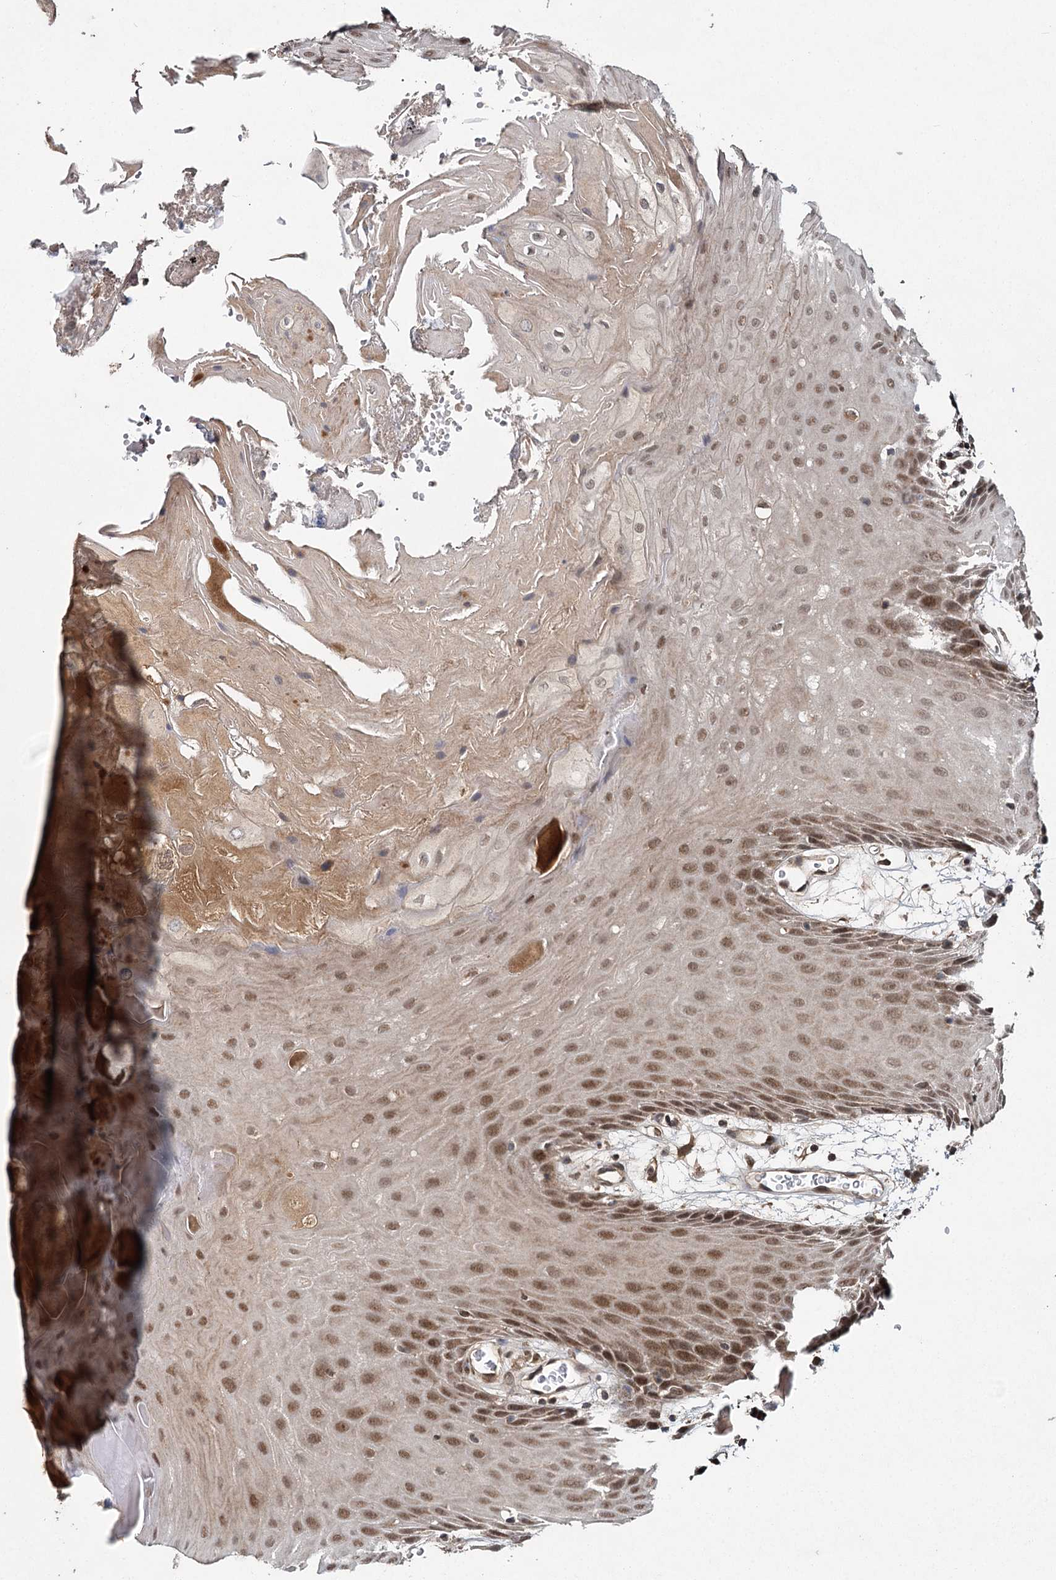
{"staining": {"intensity": "moderate", "quantity": ">75%", "location": "nuclear"}, "tissue": "oral mucosa", "cell_type": "Squamous epithelial cells", "image_type": "normal", "snomed": [{"axis": "morphology", "description": "Normal tissue, NOS"}, {"axis": "topography", "description": "Skeletal muscle"}, {"axis": "topography", "description": "Oral tissue"}, {"axis": "topography", "description": "Salivary gland"}, {"axis": "topography", "description": "Peripheral nerve tissue"}], "caption": "A high-resolution histopathology image shows immunohistochemistry staining of normal oral mucosa, which demonstrates moderate nuclear positivity in about >75% of squamous epithelial cells.", "gene": "MYG1", "patient": {"sex": "male", "age": 54}}